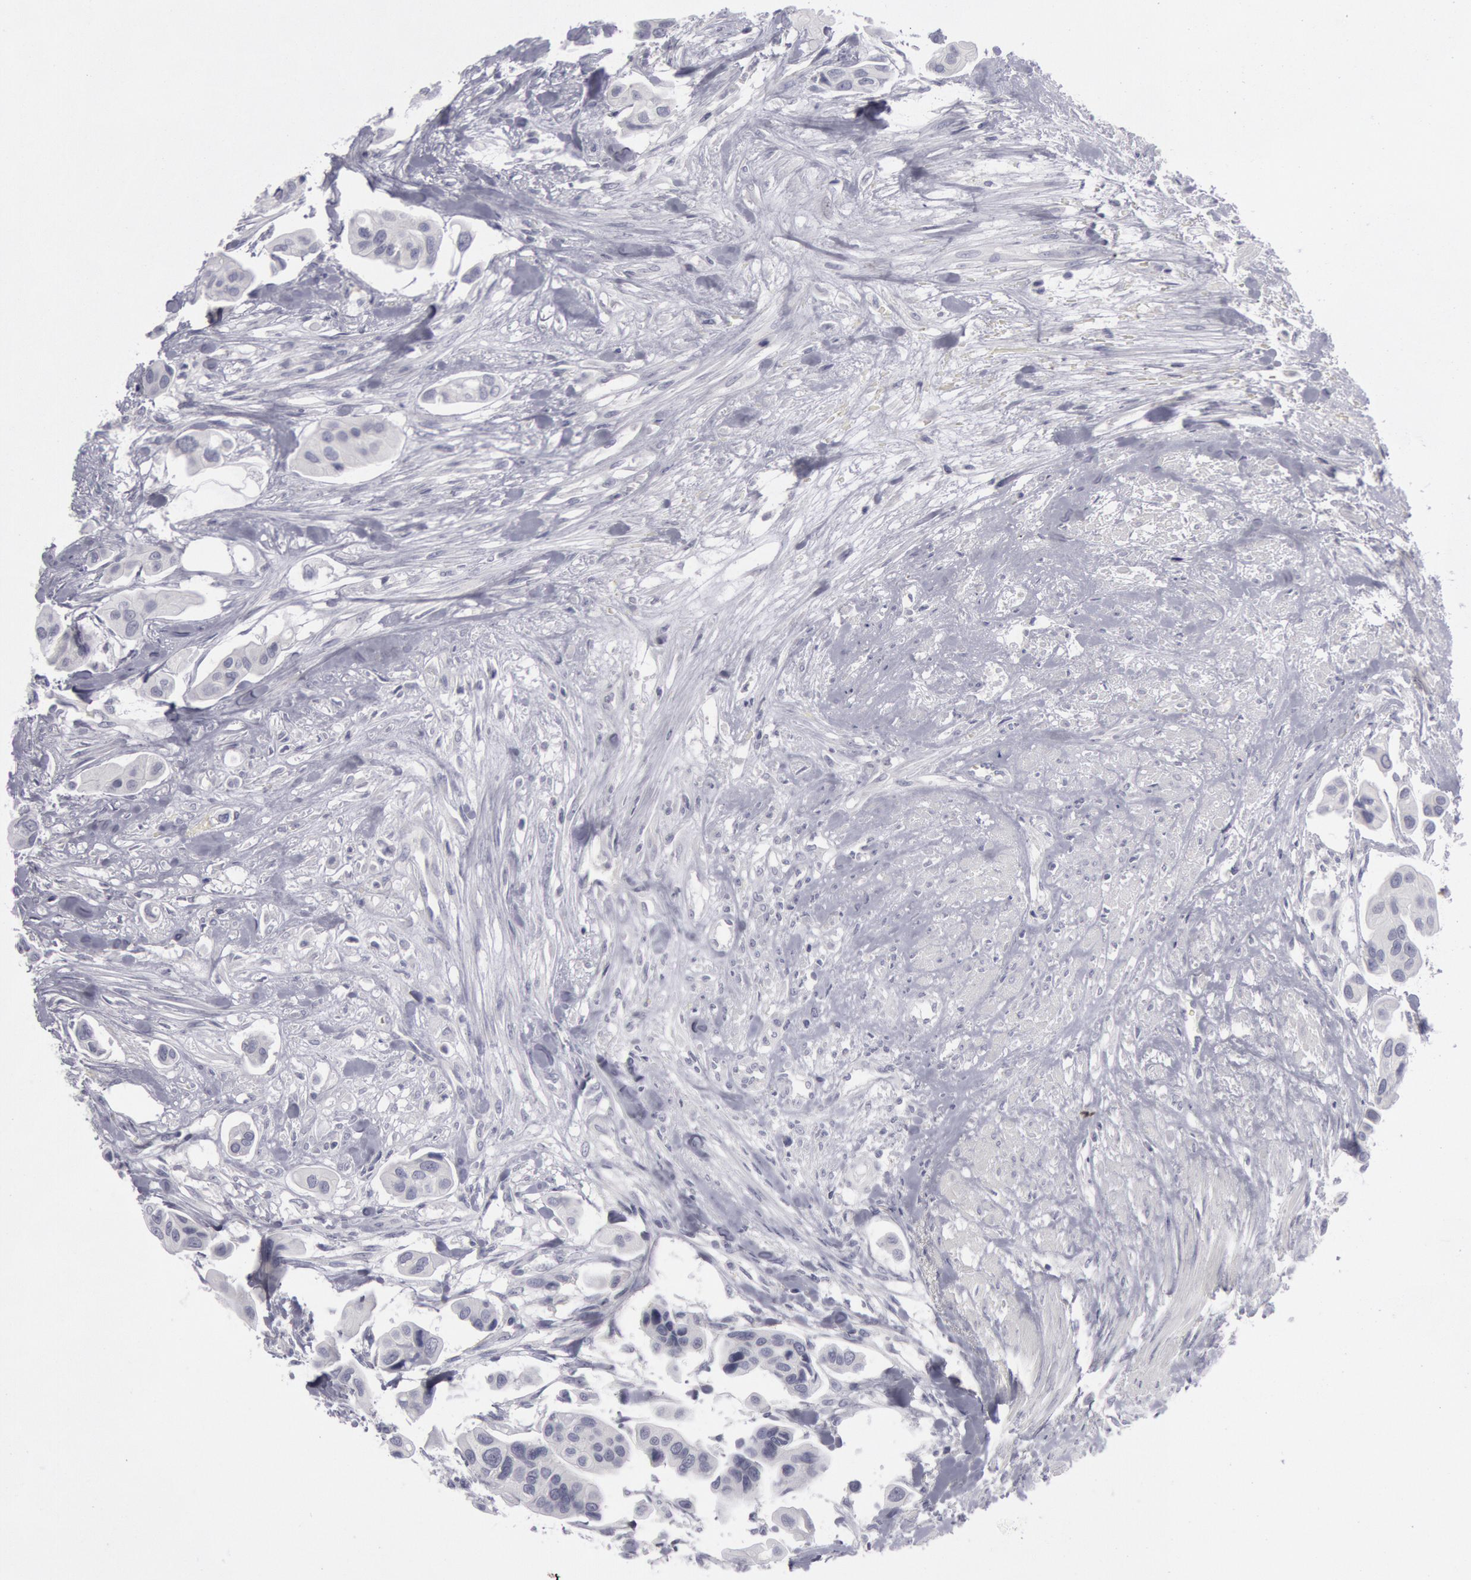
{"staining": {"intensity": "negative", "quantity": "none", "location": "none"}, "tissue": "urothelial cancer", "cell_type": "Tumor cells", "image_type": "cancer", "snomed": [{"axis": "morphology", "description": "Adenocarcinoma, NOS"}, {"axis": "topography", "description": "Urinary bladder"}], "caption": "Image shows no significant protein positivity in tumor cells of adenocarcinoma.", "gene": "KRT16", "patient": {"sex": "male", "age": 61}}